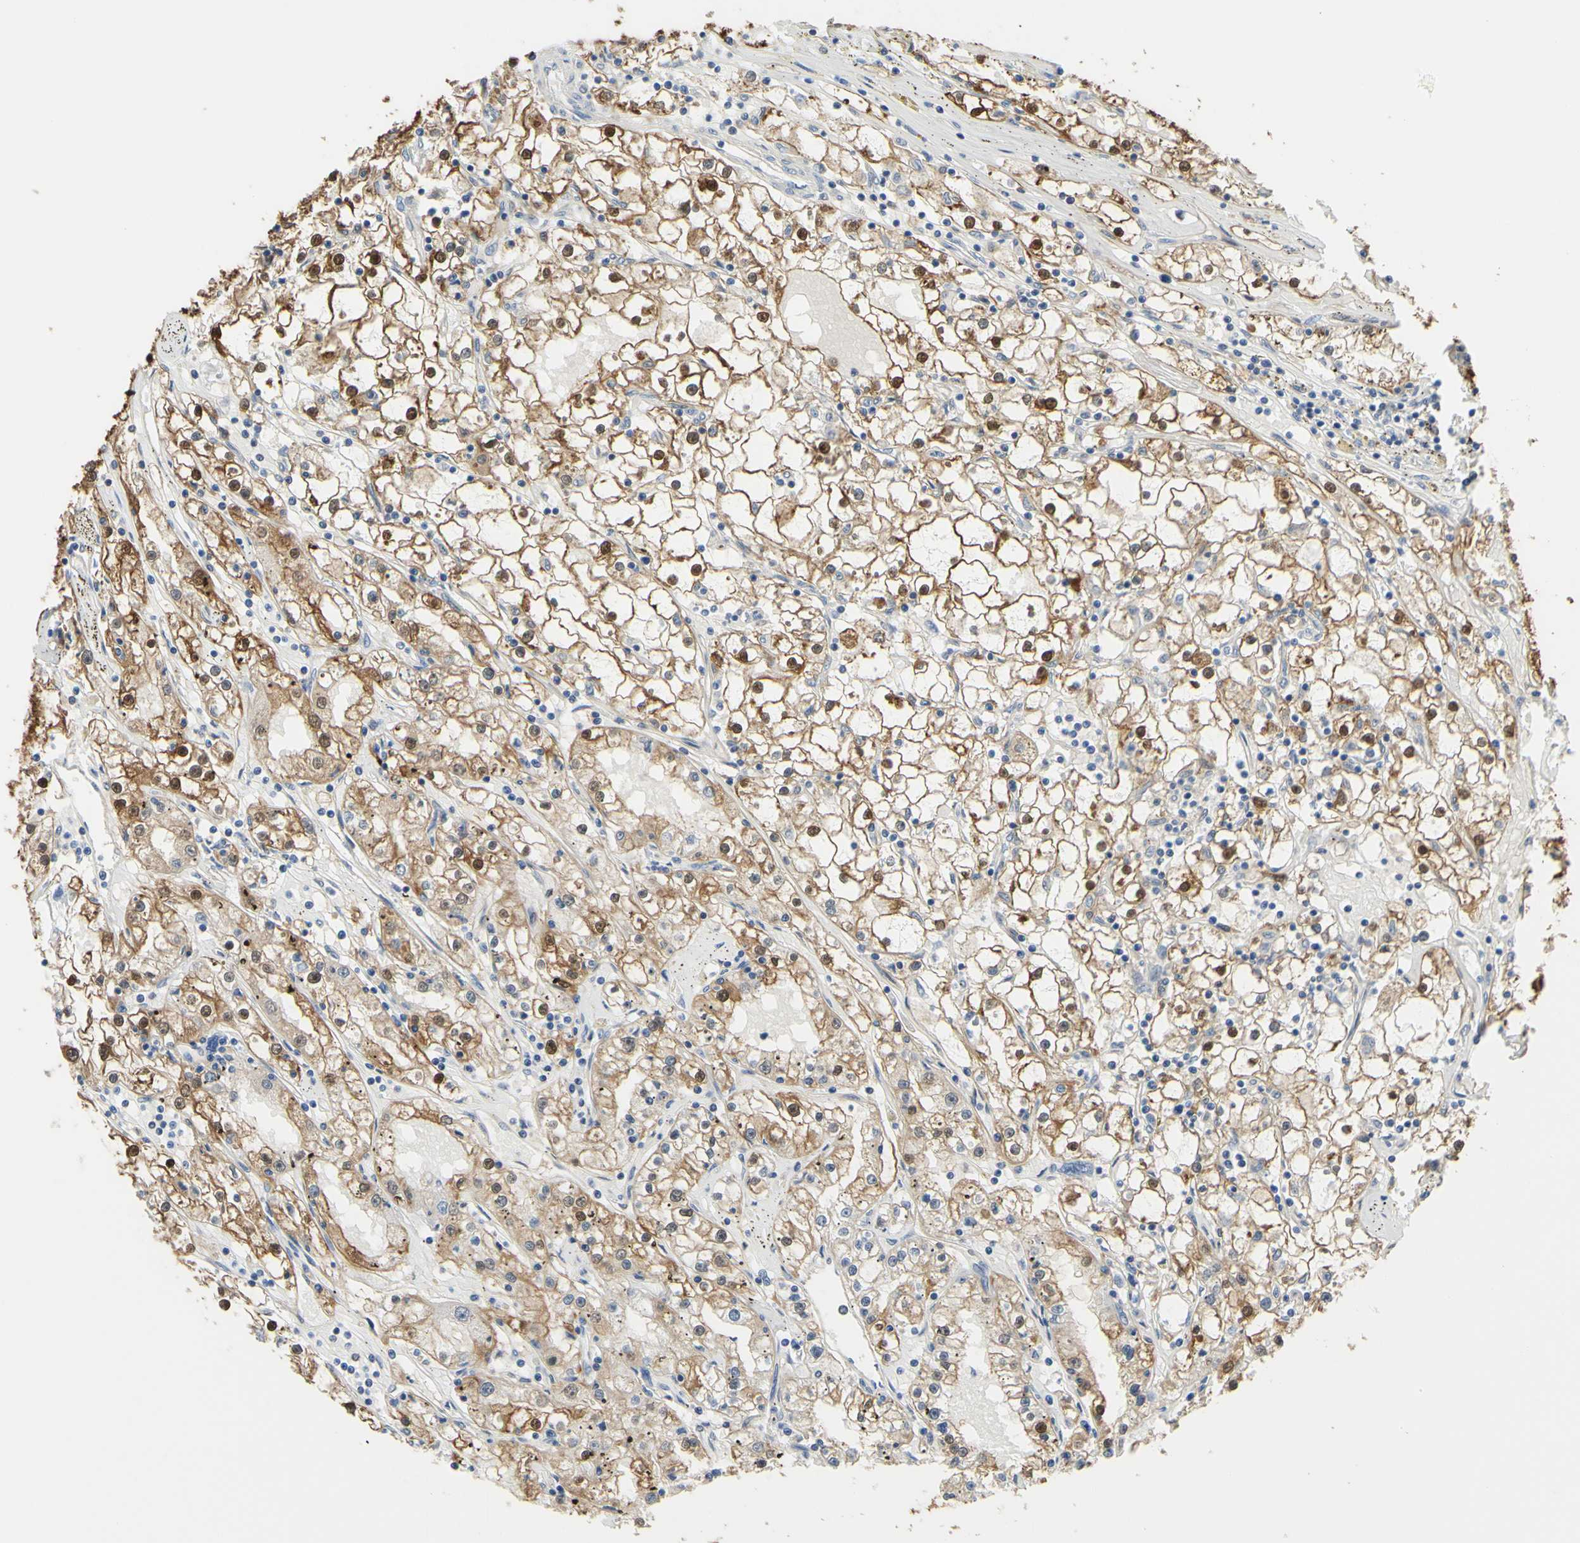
{"staining": {"intensity": "moderate", "quantity": ">75%", "location": "cytoplasmic/membranous,nuclear"}, "tissue": "renal cancer", "cell_type": "Tumor cells", "image_type": "cancer", "snomed": [{"axis": "morphology", "description": "Adenocarcinoma, NOS"}, {"axis": "topography", "description": "Kidney"}], "caption": "Human renal cancer stained with a protein marker demonstrates moderate staining in tumor cells.", "gene": "UPK3B", "patient": {"sex": "male", "age": 56}}